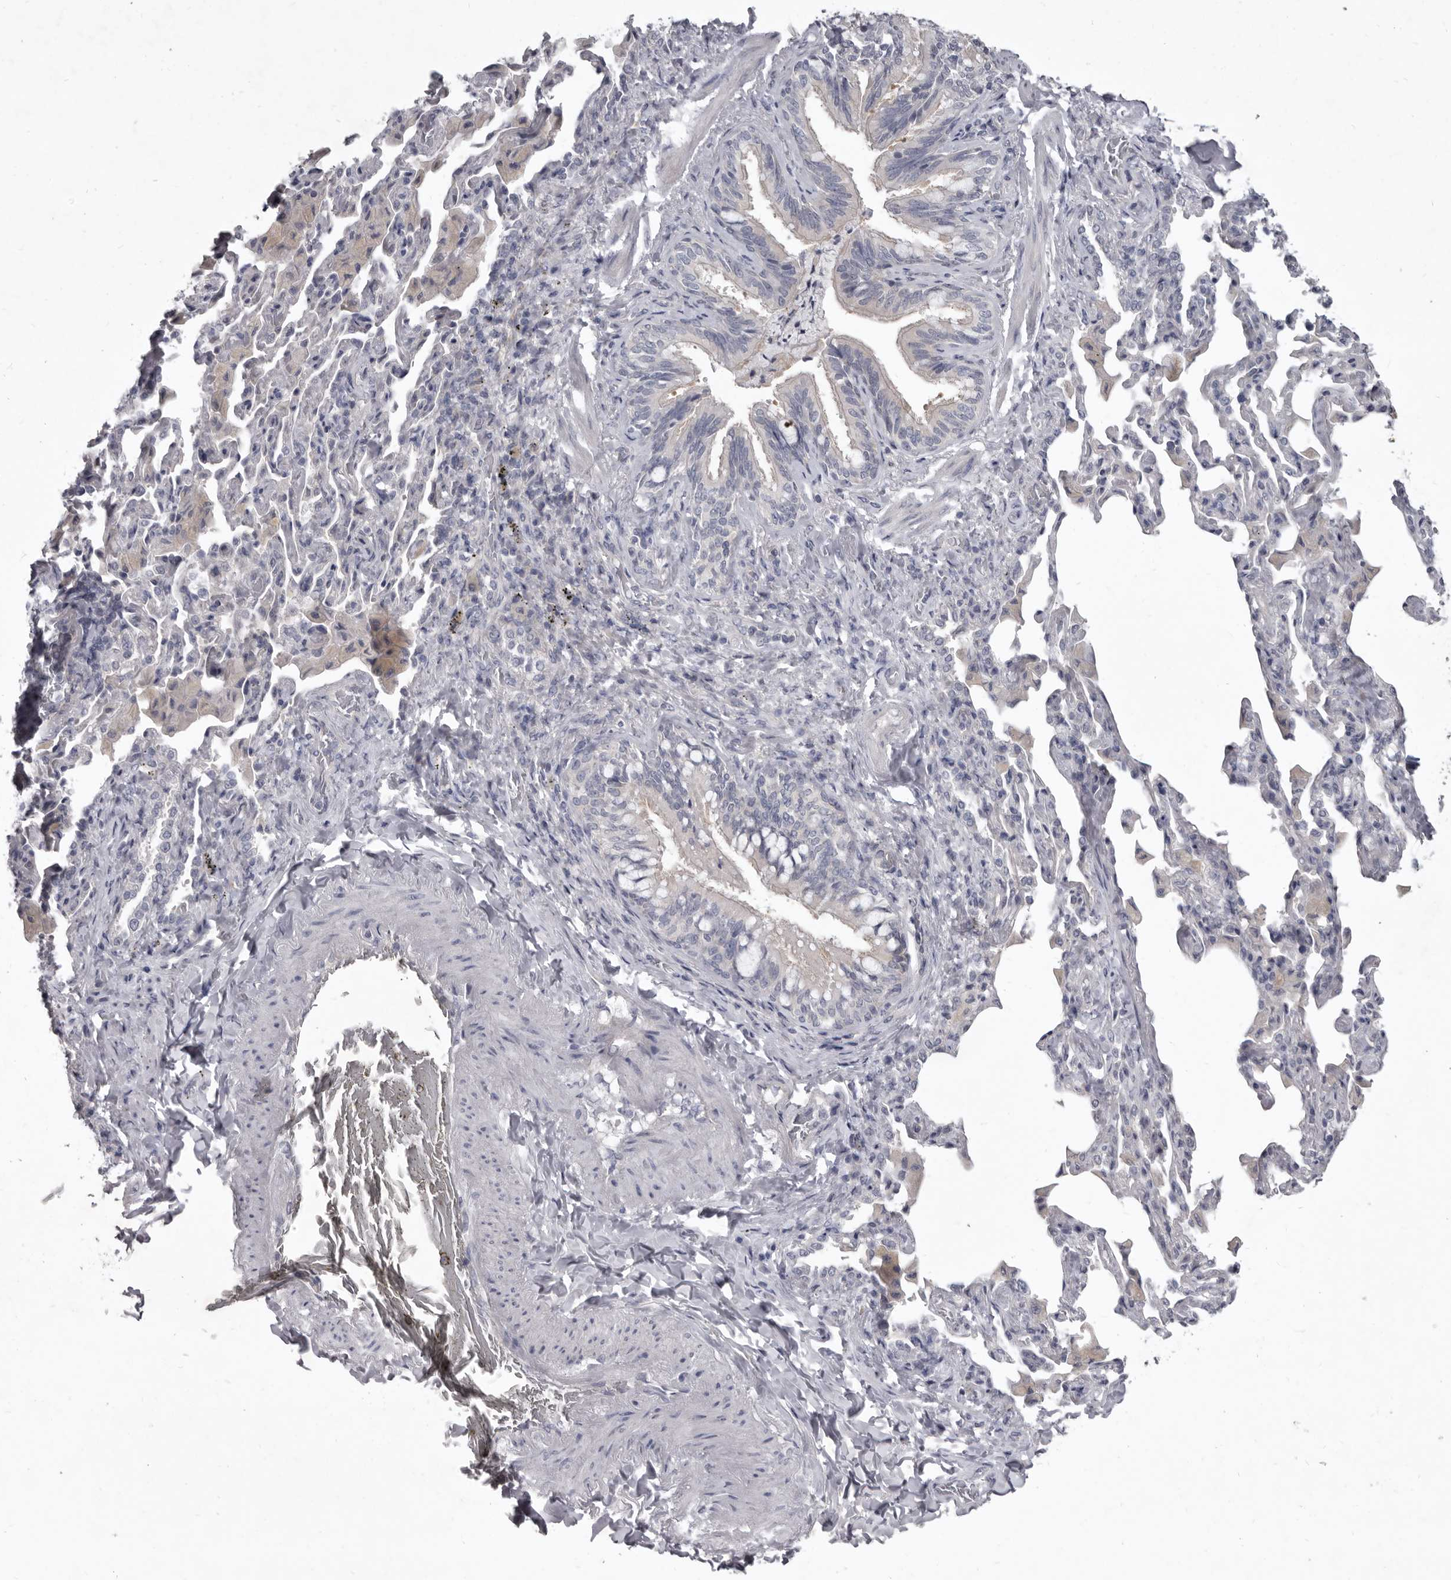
{"staining": {"intensity": "moderate", "quantity": "25%-75%", "location": "cytoplasmic/membranous"}, "tissue": "bronchus", "cell_type": "Respiratory epithelial cells", "image_type": "normal", "snomed": [{"axis": "morphology", "description": "Normal tissue, NOS"}, {"axis": "morphology", "description": "Inflammation, NOS"}, {"axis": "topography", "description": "Lung"}], "caption": "The histopathology image shows a brown stain indicating the presence of a protein in the cytoplasmic/membranous of respiratory epithelial cells in bronchus. (brown staining indicates protein expression, while blue staining denotes nuclei).", "gene": "GSK3B", "patient": {"sex": "female", "age": 46}}